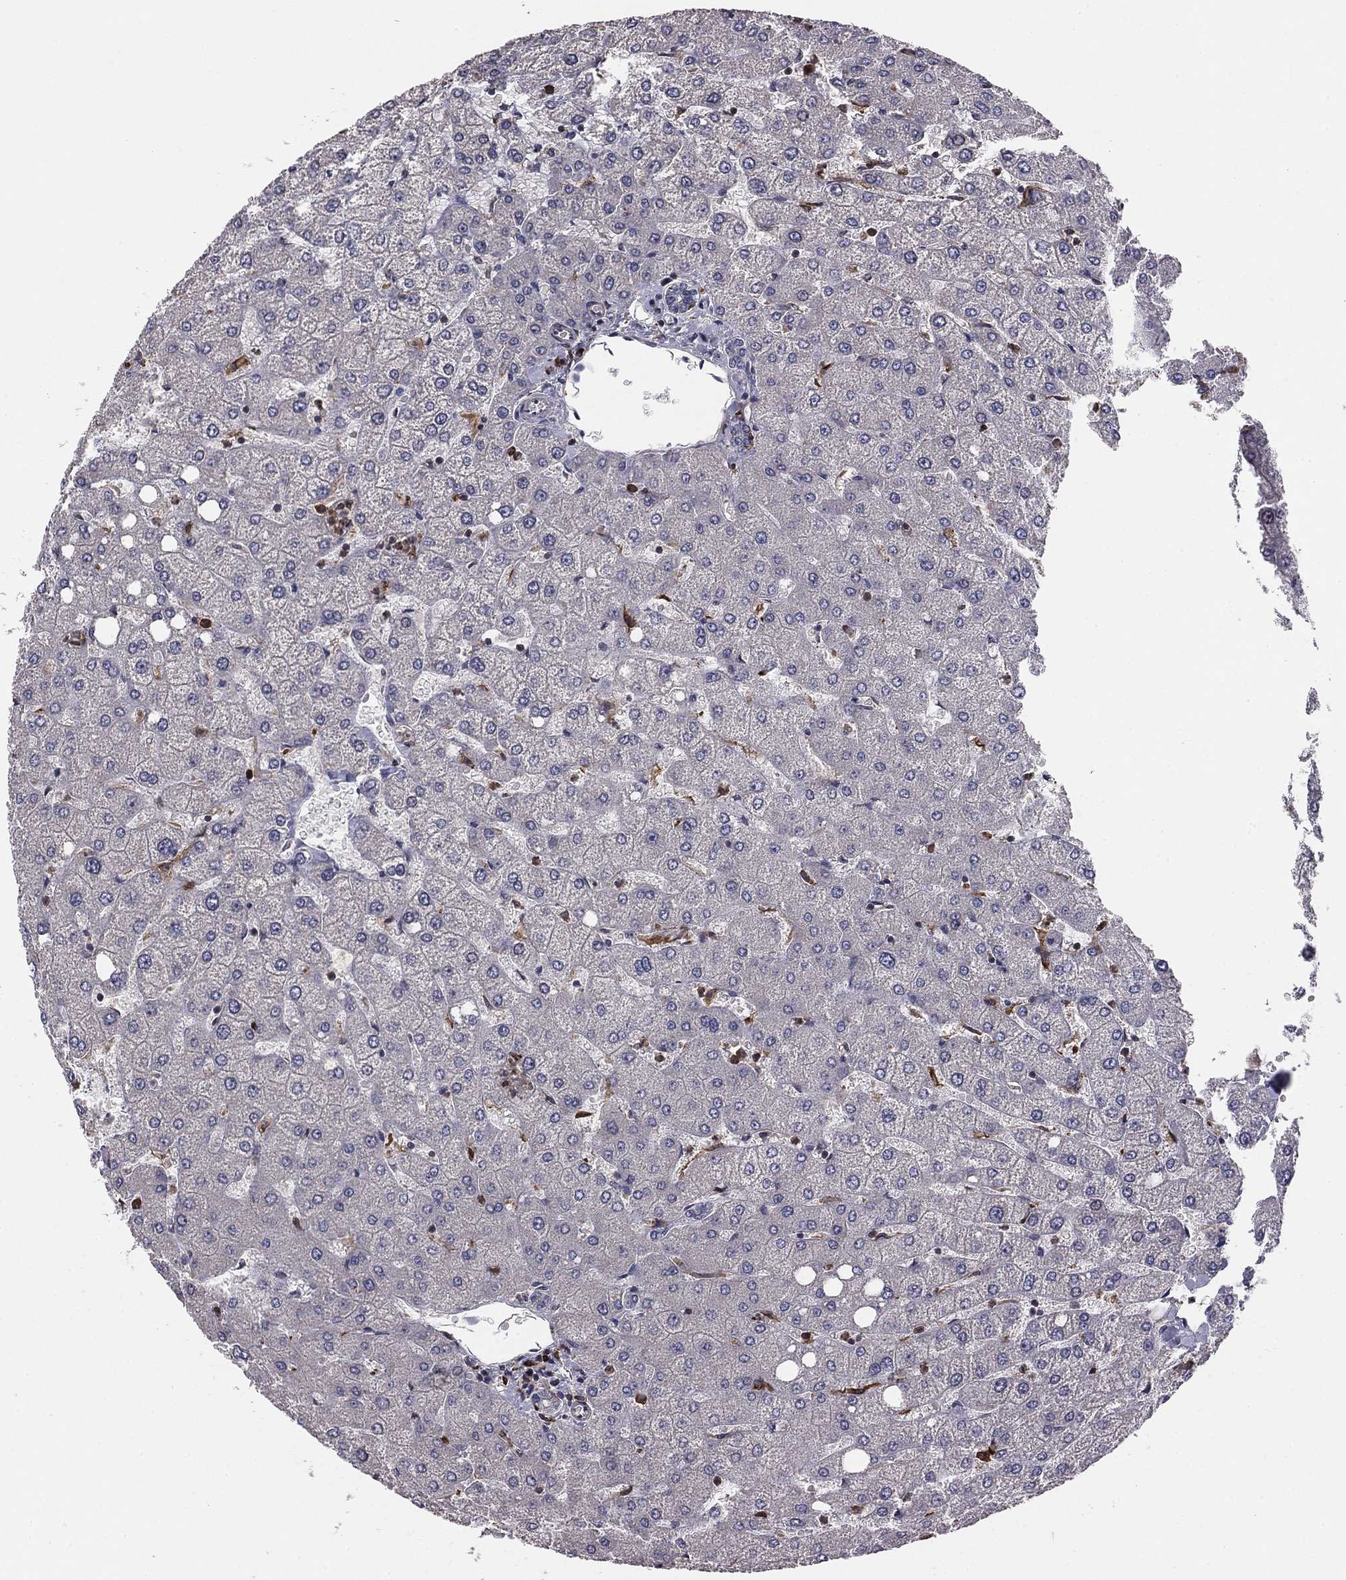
{"staining": {"intensity": "negative", "quantity": "none", "location": "none"}, "tissue": "liver", "cell_type": "Cholangiocytes", "image_type": "normal", "snomed": [{"axis": "morphology", "description": "Normal tissue, NOS"}, {"axis": "topography", "description": "Liver"}], "caption": "Immunohistochemical staining of normal human liver displays no significant staining in cholangiocytes.", "gene": "PLCB2", "patient": {"sex": "female", "age": 54}}